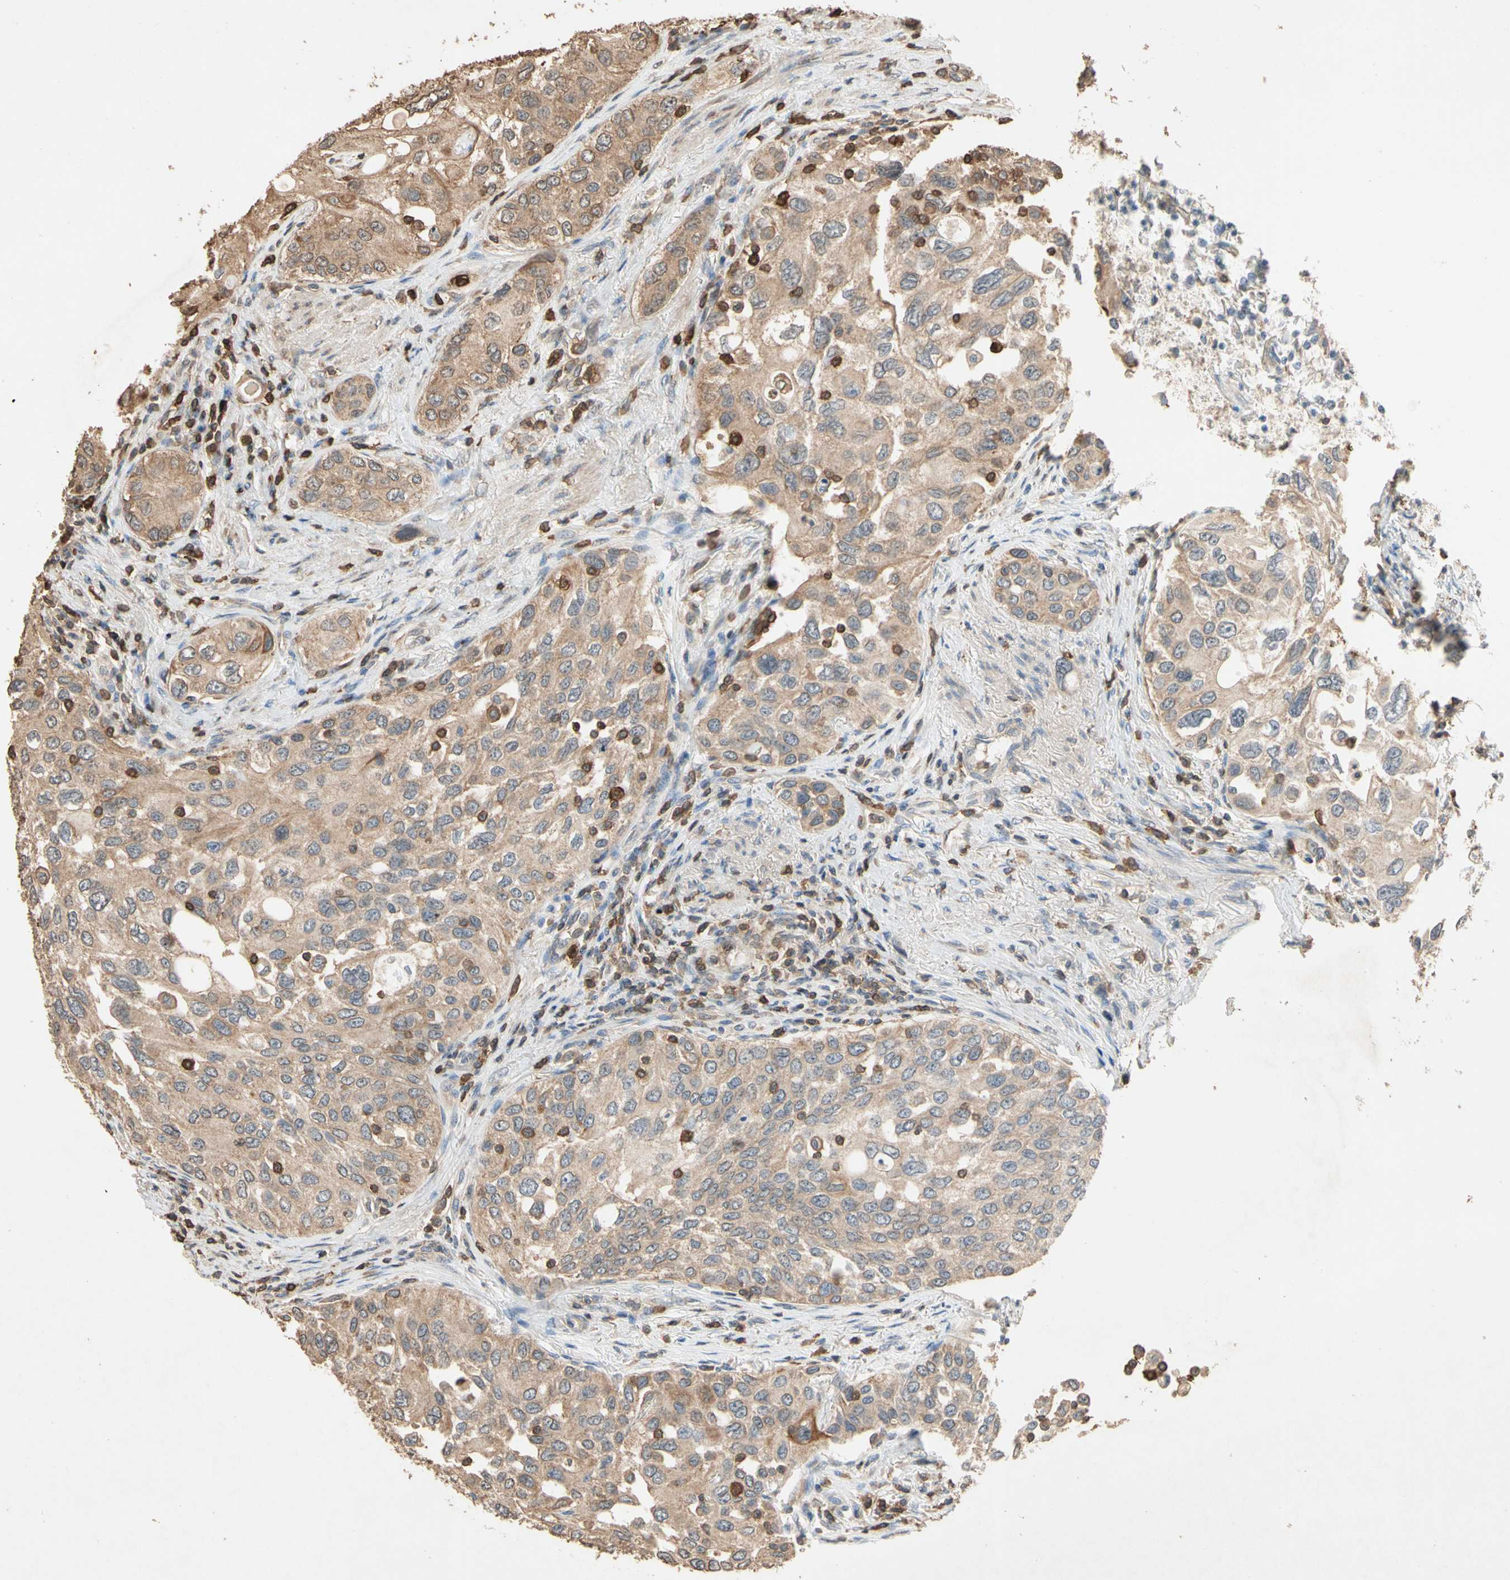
{"staining": {"intensity": "weak", "quantity": ">75%", "location": "cytoplasmic/membranous"}, "tissue": "urothelial cancer", "cell_type": "Tumor cells", "image_type": "cancer", "snomed": [{"axis": "morphology", "description": "Urothelial carcinoma, High grade"}, {"axis": "topography", "description": "Urinary bladder"}], "caption": "Human urothelial cancer stained with a protein marker displays weak staining in tumor cells.", "gene": "MAP3K10", "patient": {"sex": "female", "age": 56}}